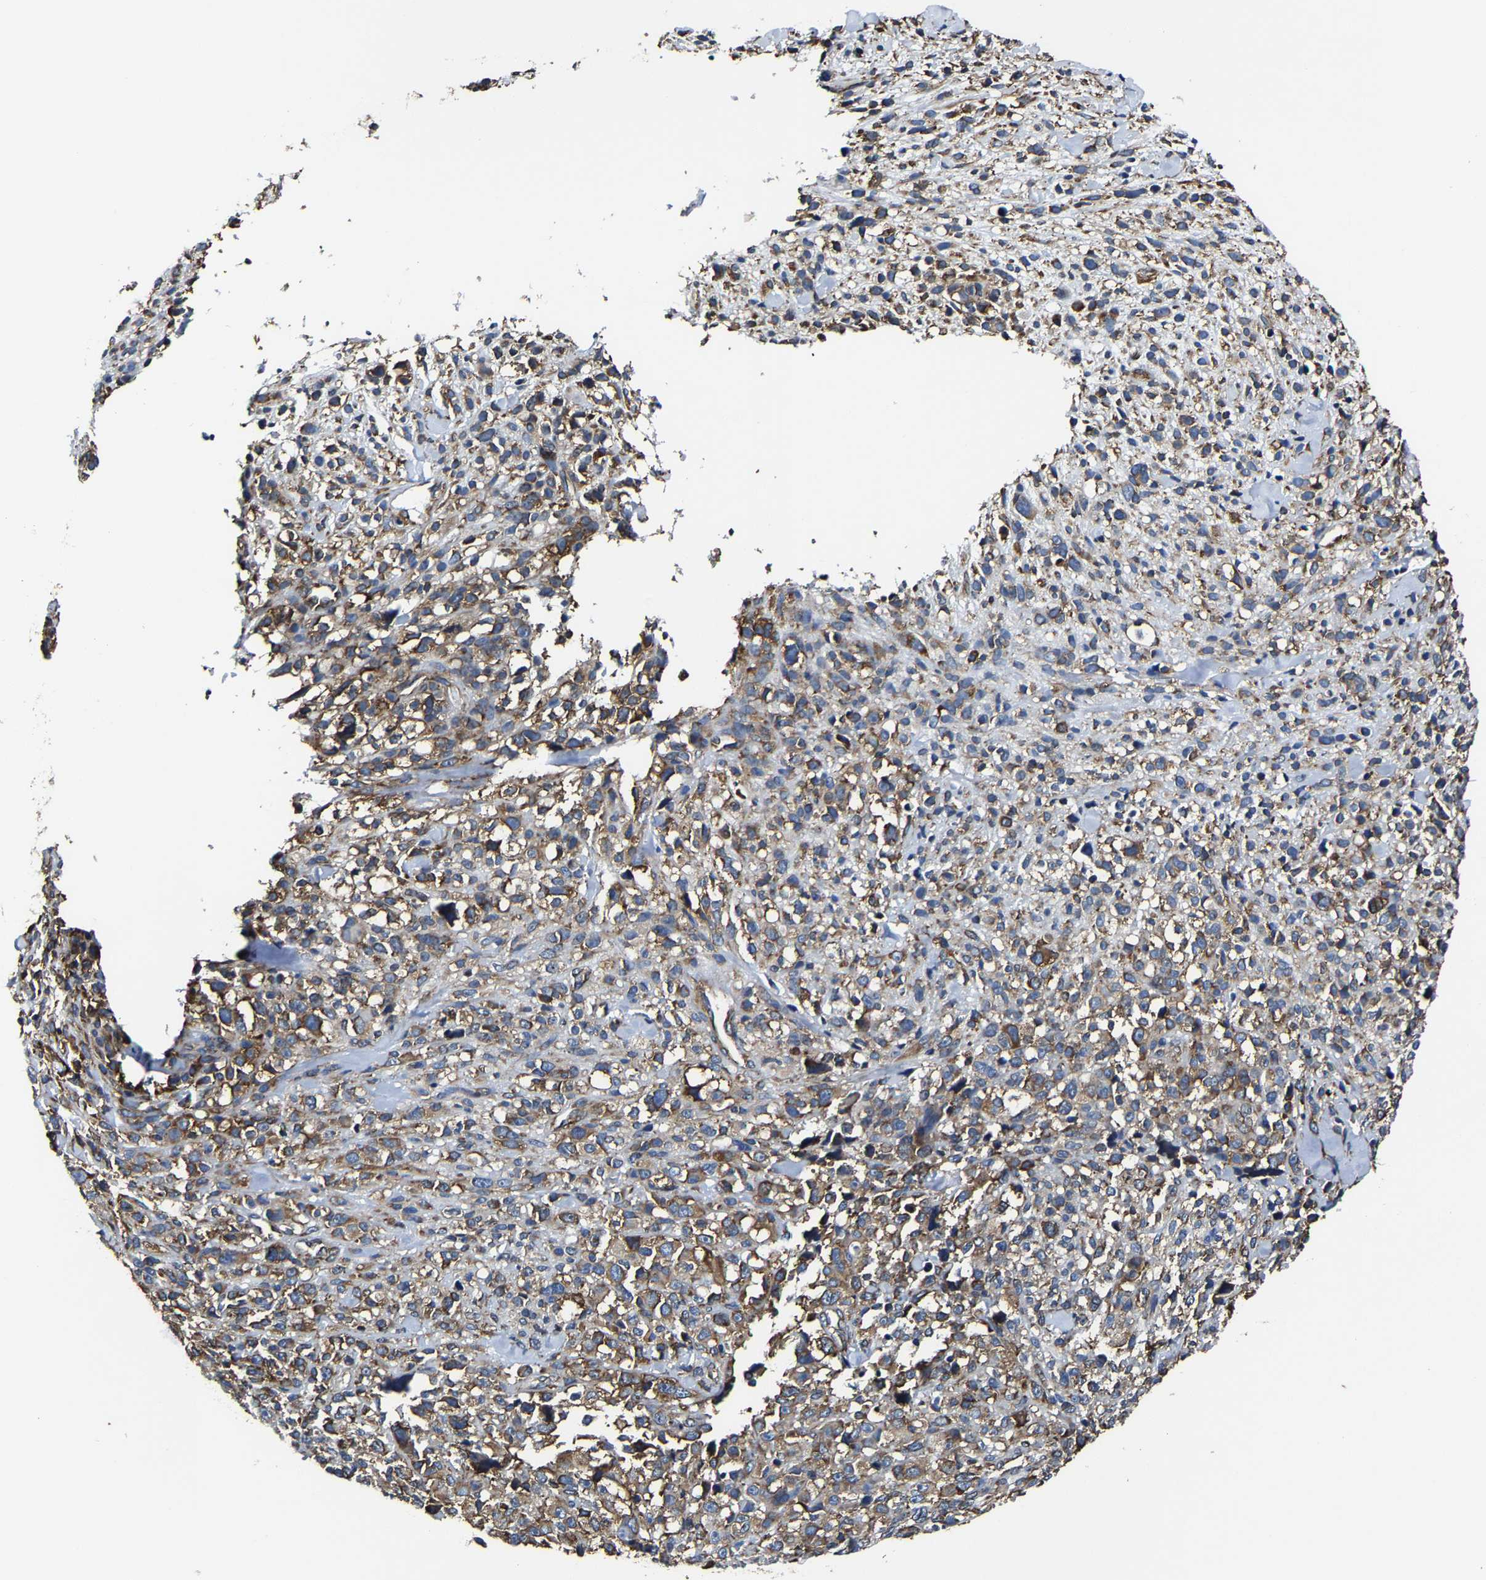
{"staining": {"intensity": "moderate", "quantity": ">75%", "location": "cytoplasmic/membranous"}, "tissue": "melanoma", "cell_type": "Tumor cells", "image_type": "cancer", "snomed": [{"axis": "morphology", "description": "Malignant melanoma, NOS"}, {"axis": "topography", "description": "Skin"}], "caption": "Protein expression by immunohistochemistry reveals moderate cytoplasmic/membranous expression in about >75% of tumor cells in malignant melanoma.", "gene": "G3BP2", "patient": {"sex": "female", "age": 55}}